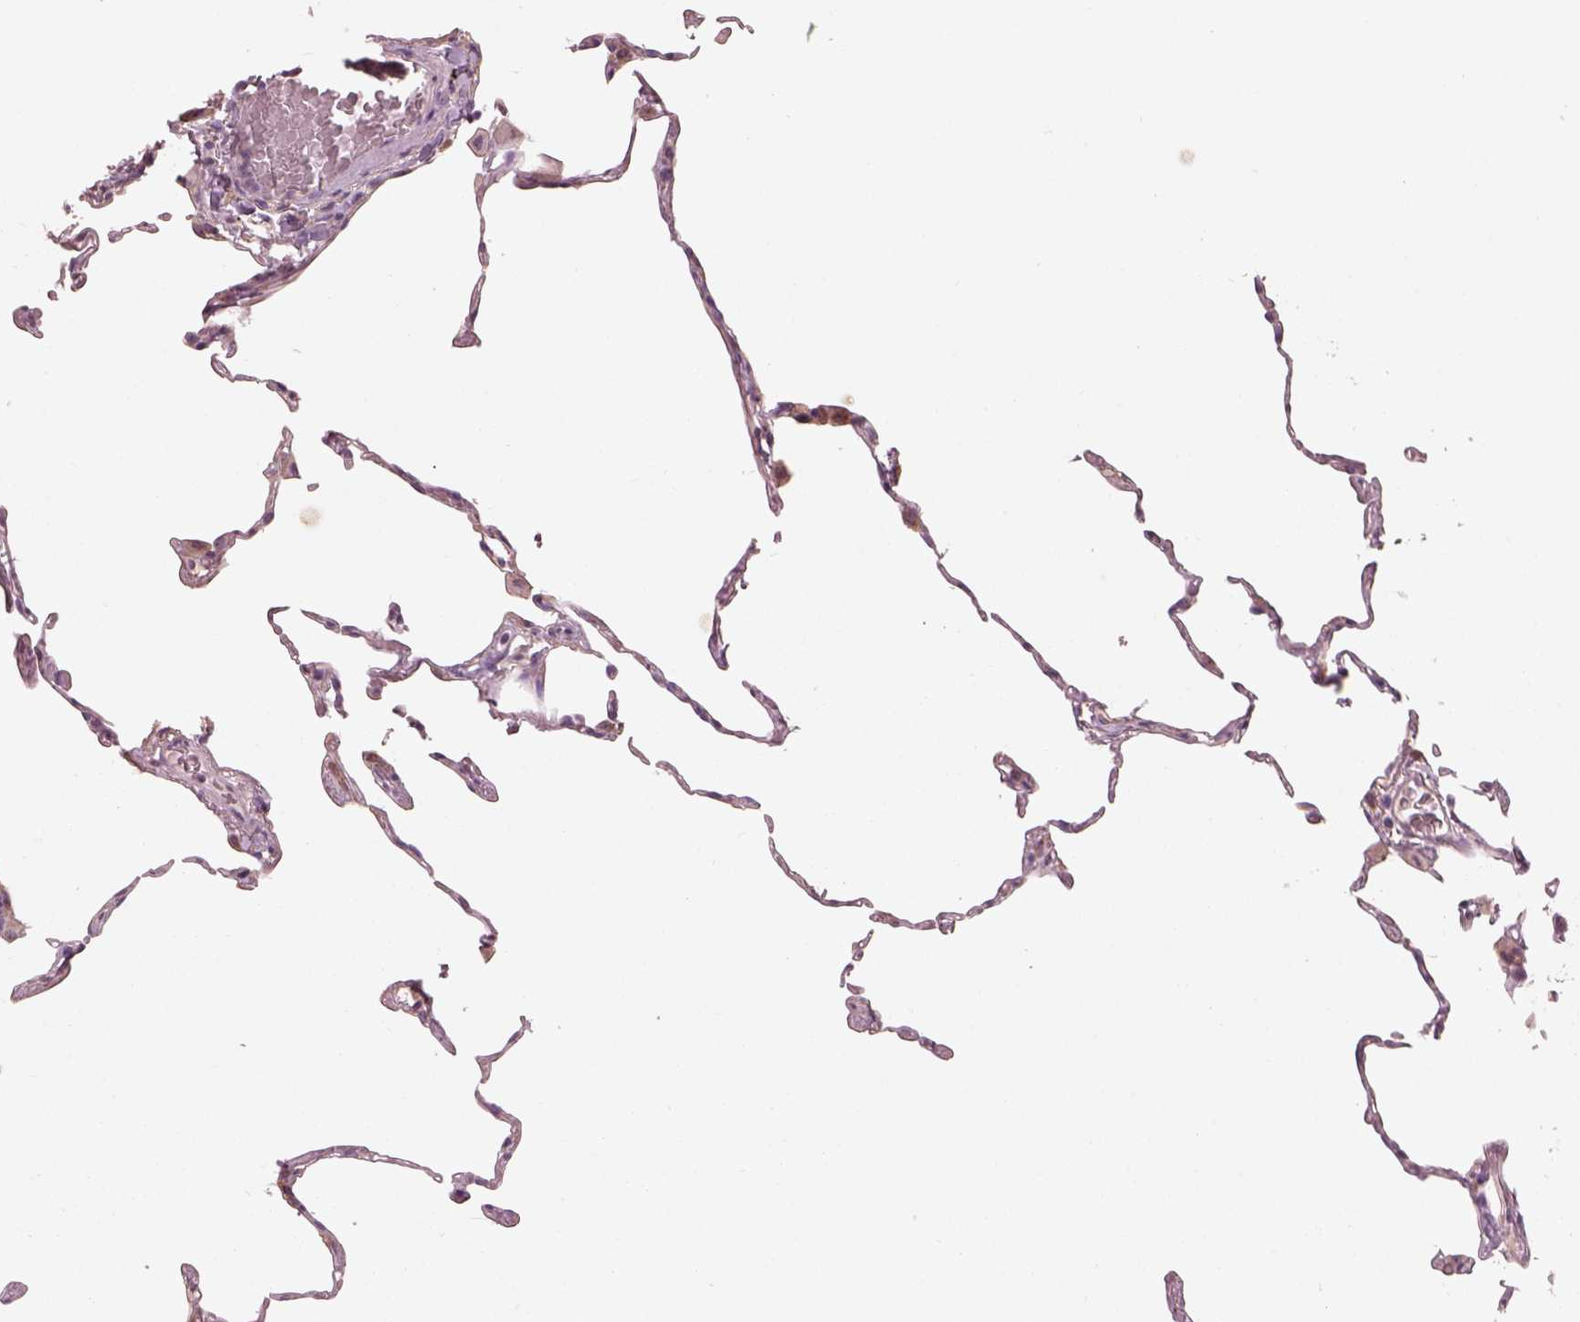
{"staining": {"intensity": "negative", "quantity": "none", "location": "none"}, "tissue": "lung", "cell_type": "Alveolar cells", "image_type": "normal", "snomed": [{"axis": "morphology", "description": "Normal tissue, NOS"}, {"axis": "topography", "description": "Lung"}], "caption": "DAB immunohistochemical staining of benign lung displays no significant expression in alveolar cells.", "gene": "CDS1", "patient": {"sex": "female", "age": 57}}